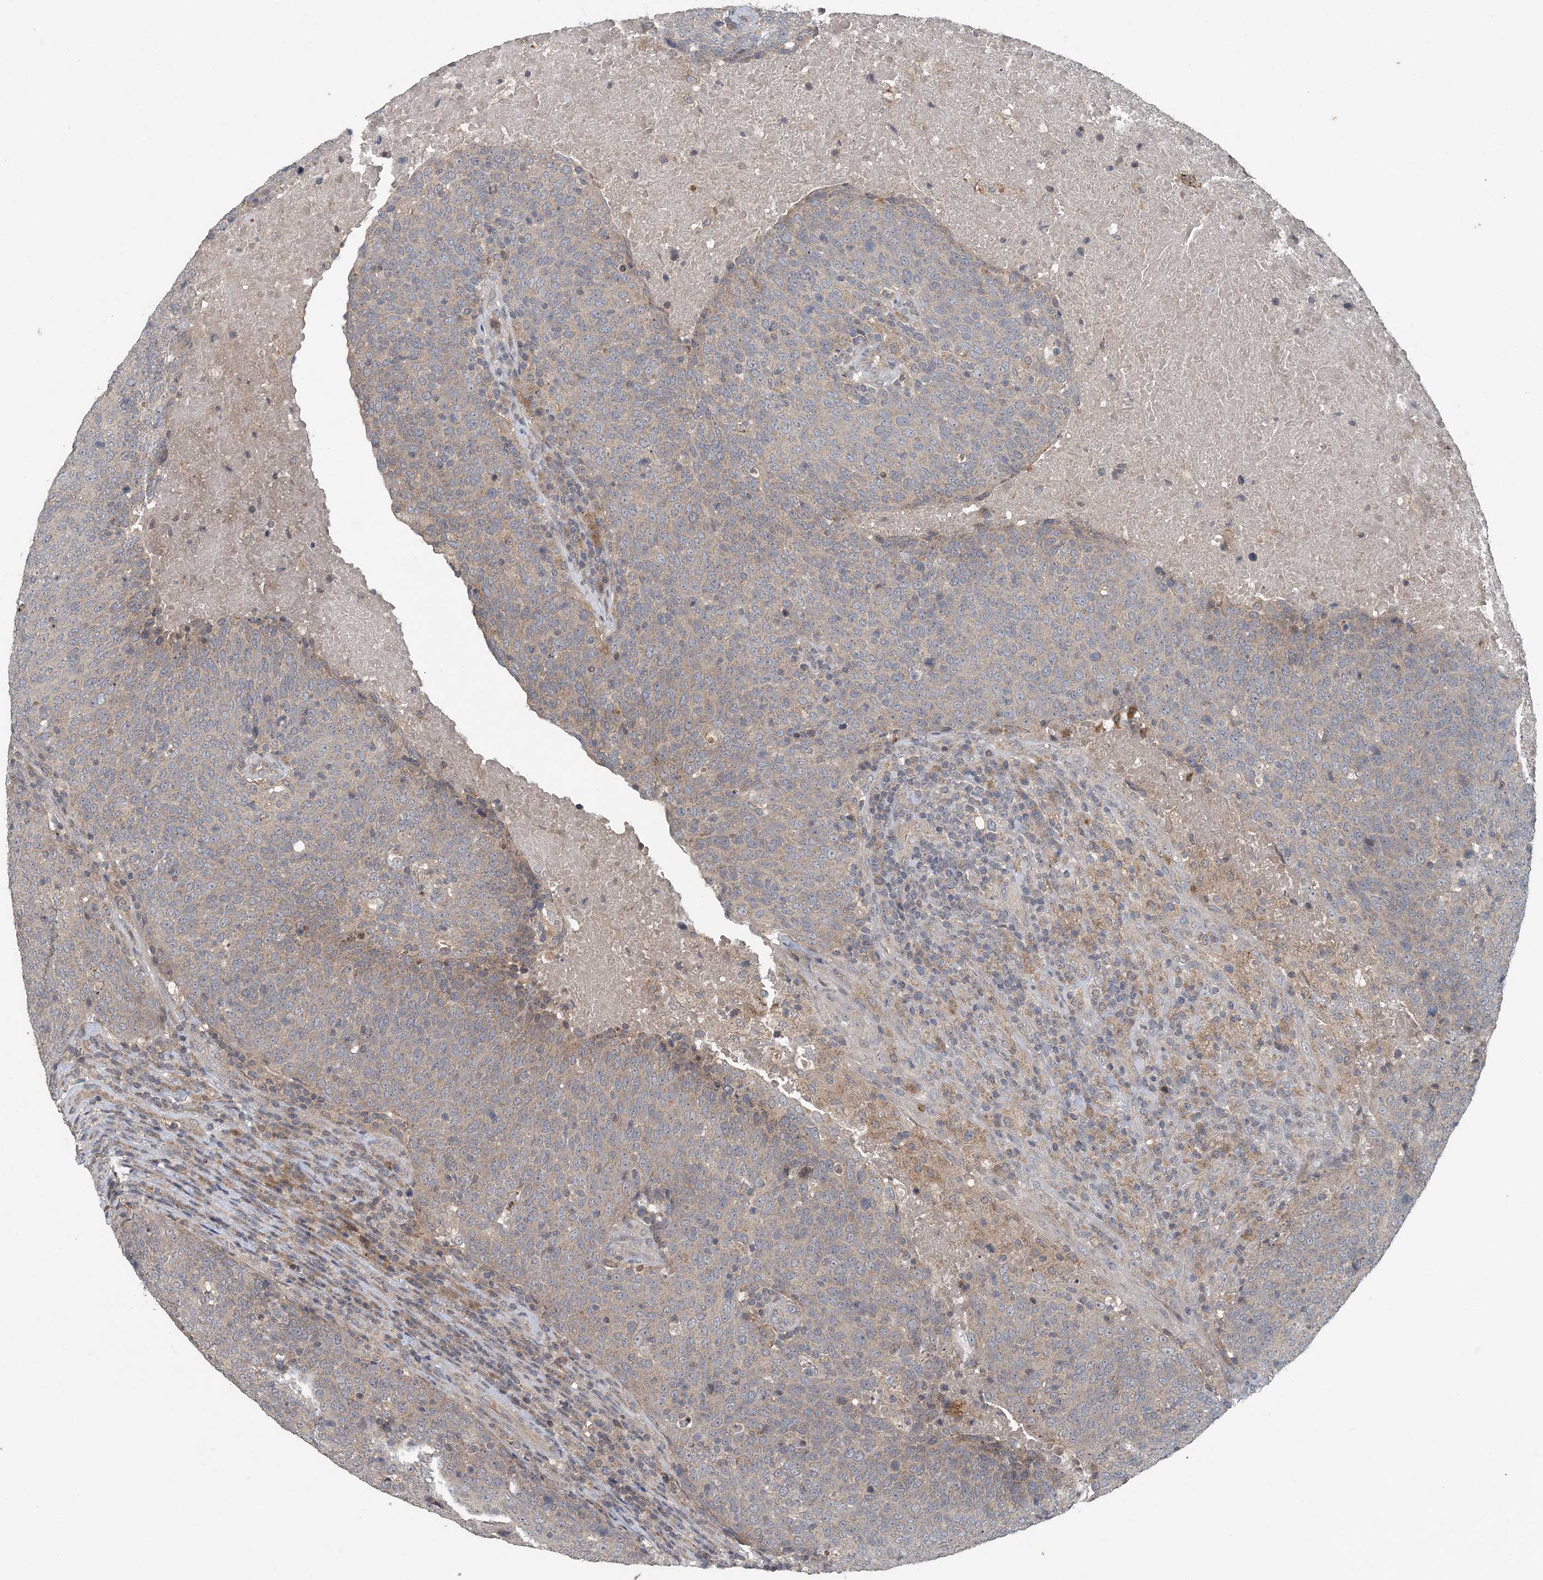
{"staining": {"intensity": "weak", "quantity": "<25%", "location": "cytoplasmic/membranous"}, "tissue": "head and neck cancer", "cell_type": "Tumor cells", "image_type": "cancer", "snomed": [{"axis": "morphology", "description": "Squamous cell carcinoma, NOS"}, {"axis": "morphology", "description": "Squamous cell carcinoma, metastatic, NOS"}, {"axis": "topography", "description": "Lymph node"}, {"axis": "topography", "description": "Head-Neck"}], "caption": "There is no significant staining in tumor cells of head and neck cancer (squamous cell carcinoma).", "gene": "MYO9B", "patient": {"sex": "male", "age": 62}}